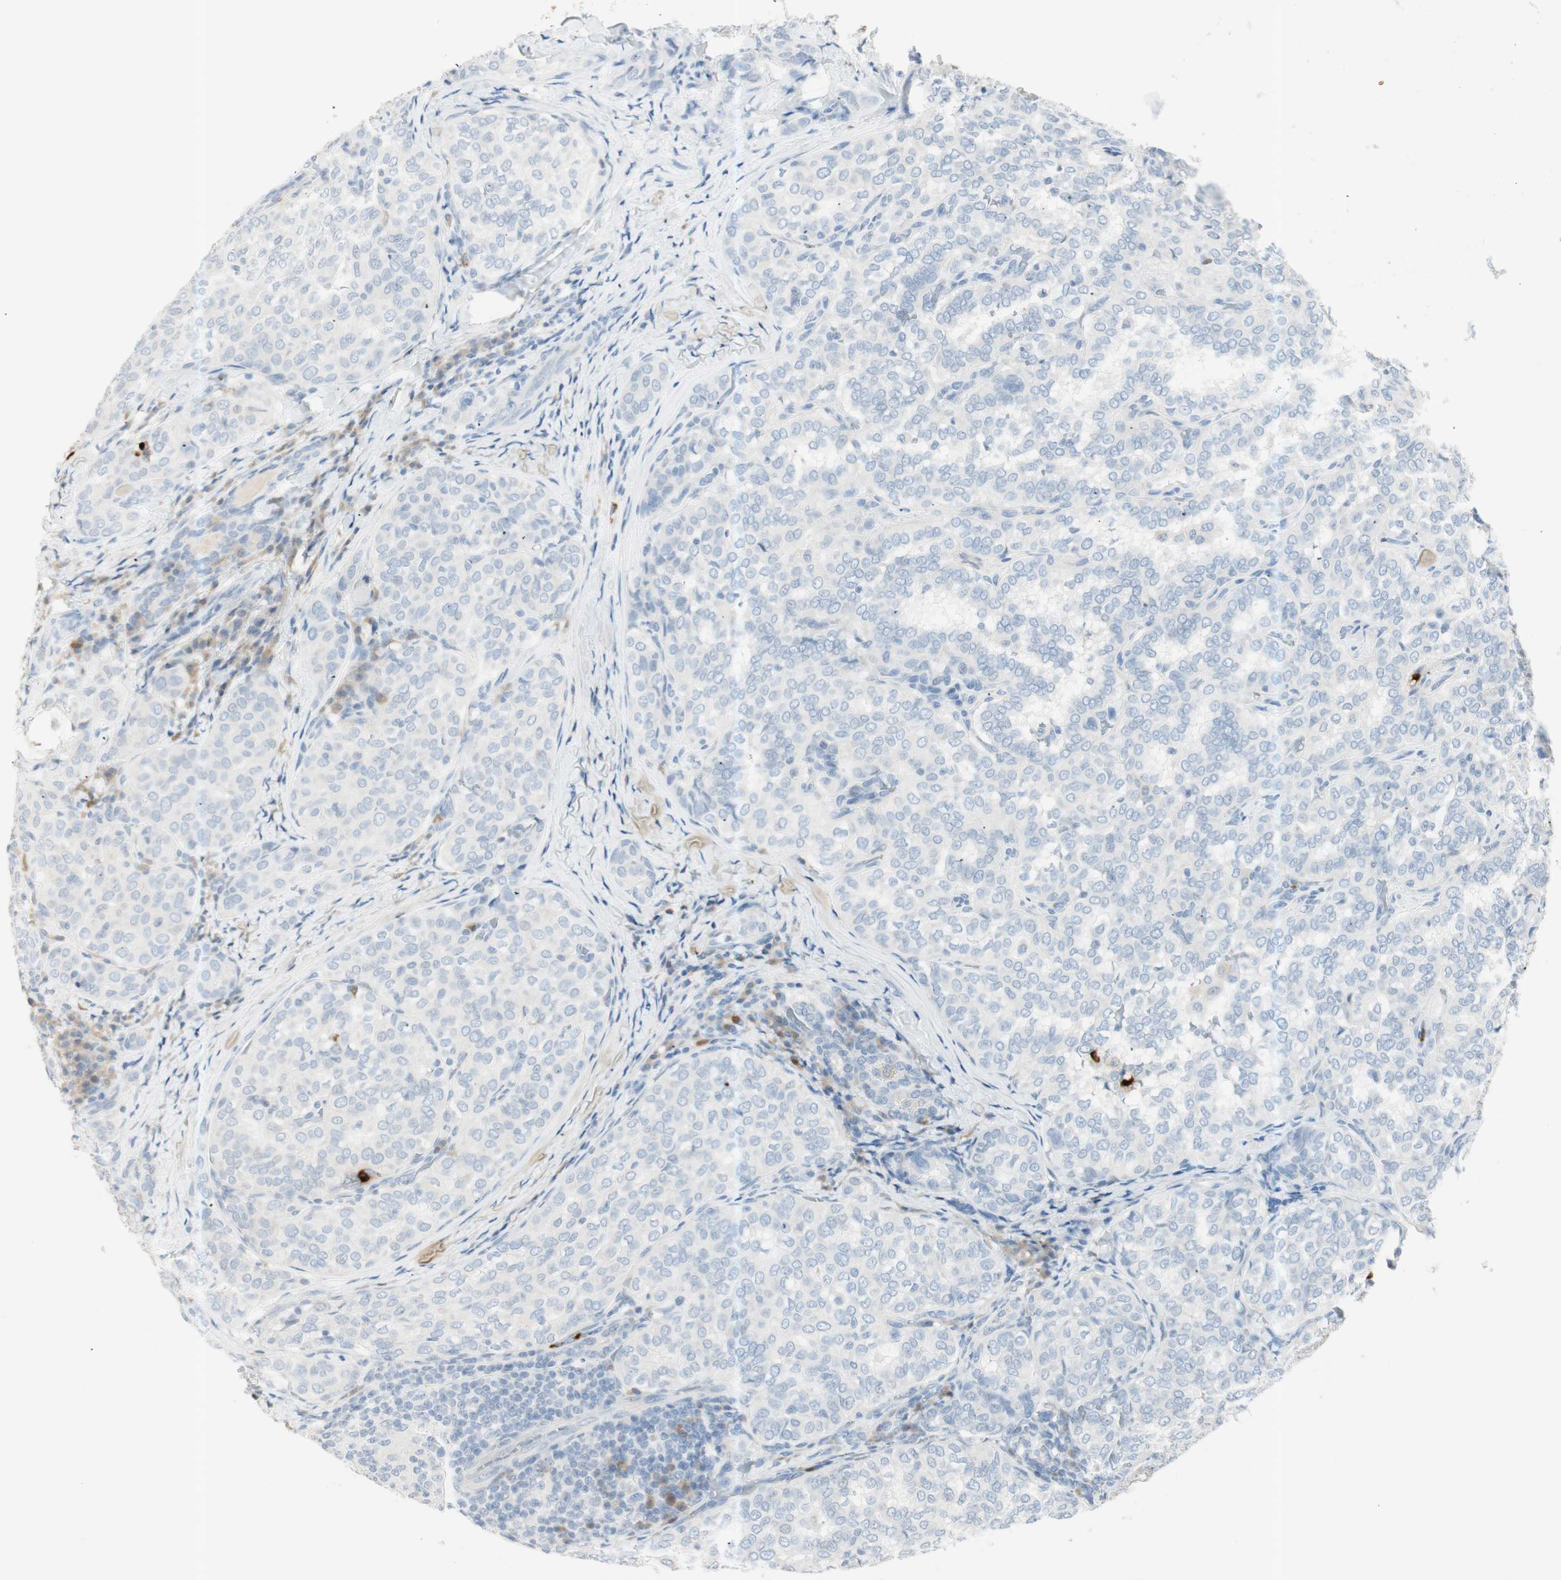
{"staining": {"intensity": "negative", "quantity": "none", "location": "none"}, "tissue": "thyroid cancer", "cell_type": "Tumor cells", "image_type": "cancer", "snomed": [{"axis": "morphology", "description": "Normal tissue, NOS"}, {"axis": "morphology", "description": "Papillary adenocarcinoma, NOS"}, {"axis": "topography", "description": "Thyroid gland"}], "caption": "The photomicrograph shows no staining of tumor cells in thyroid cancer.", "gene": "PRTN3", "patient": {"sex": "female", "age": 30}}